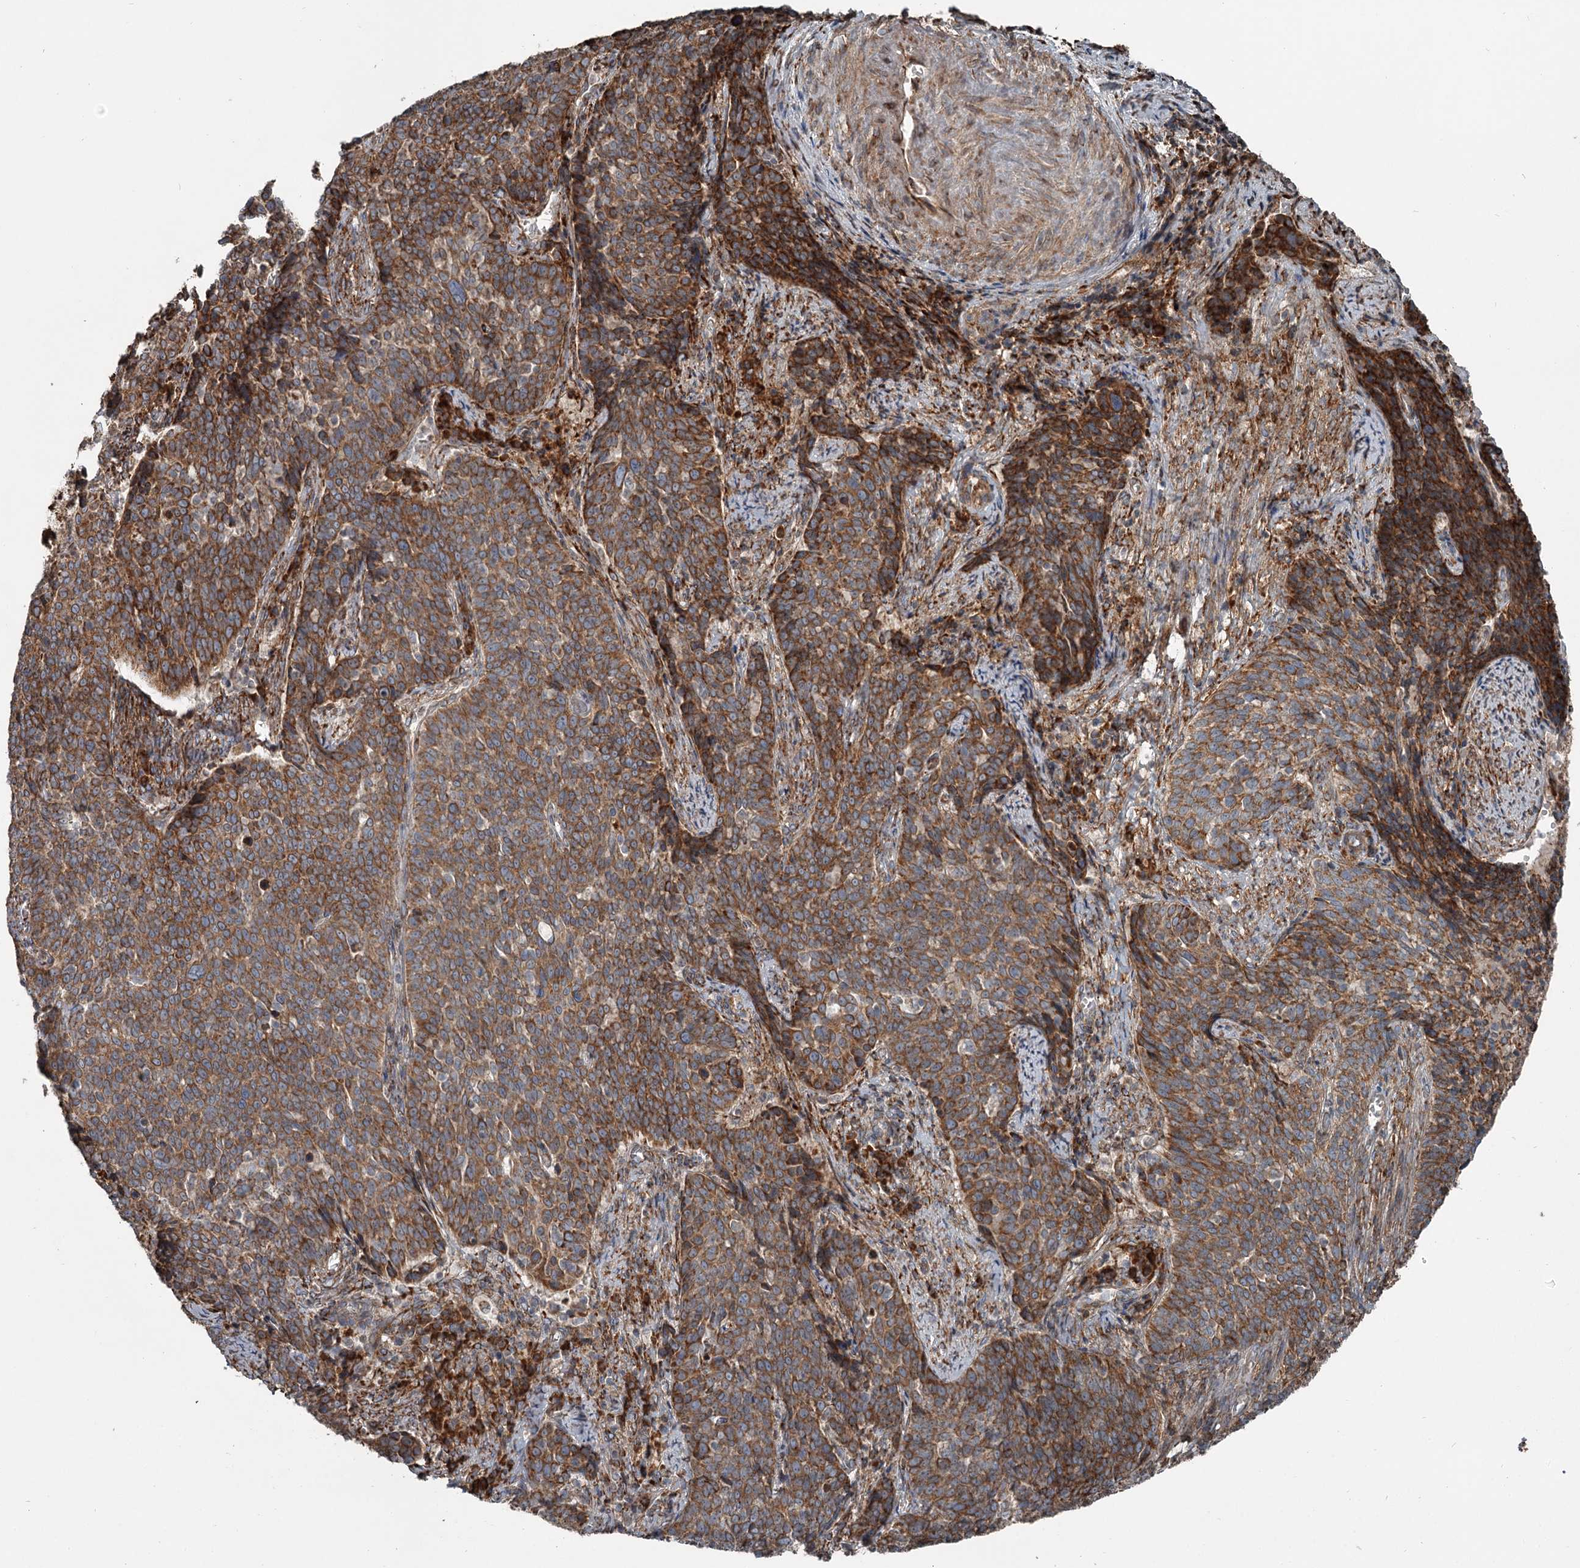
{"staining": {"intensity": "moderate", "quantity": ">75%", "location": "cytoplasmic/membranous"}, "tissue": "cervical cancer", "cell_type": "Tumor cells", "image_type": "cancer", "snomed": [{"axis": "morphology", "description": "Squamous cell carcinoma, NOS"}, {"axis": "topography", "description": "Cervix"}], "caption": "The micrograph shows a brown stain indicating the presence of a protein in the cytoplasmic/membranous of tumor cells in cervical cancer.", "gene": "RASSF8", "patient": {"sex": "female", "age": 39}}